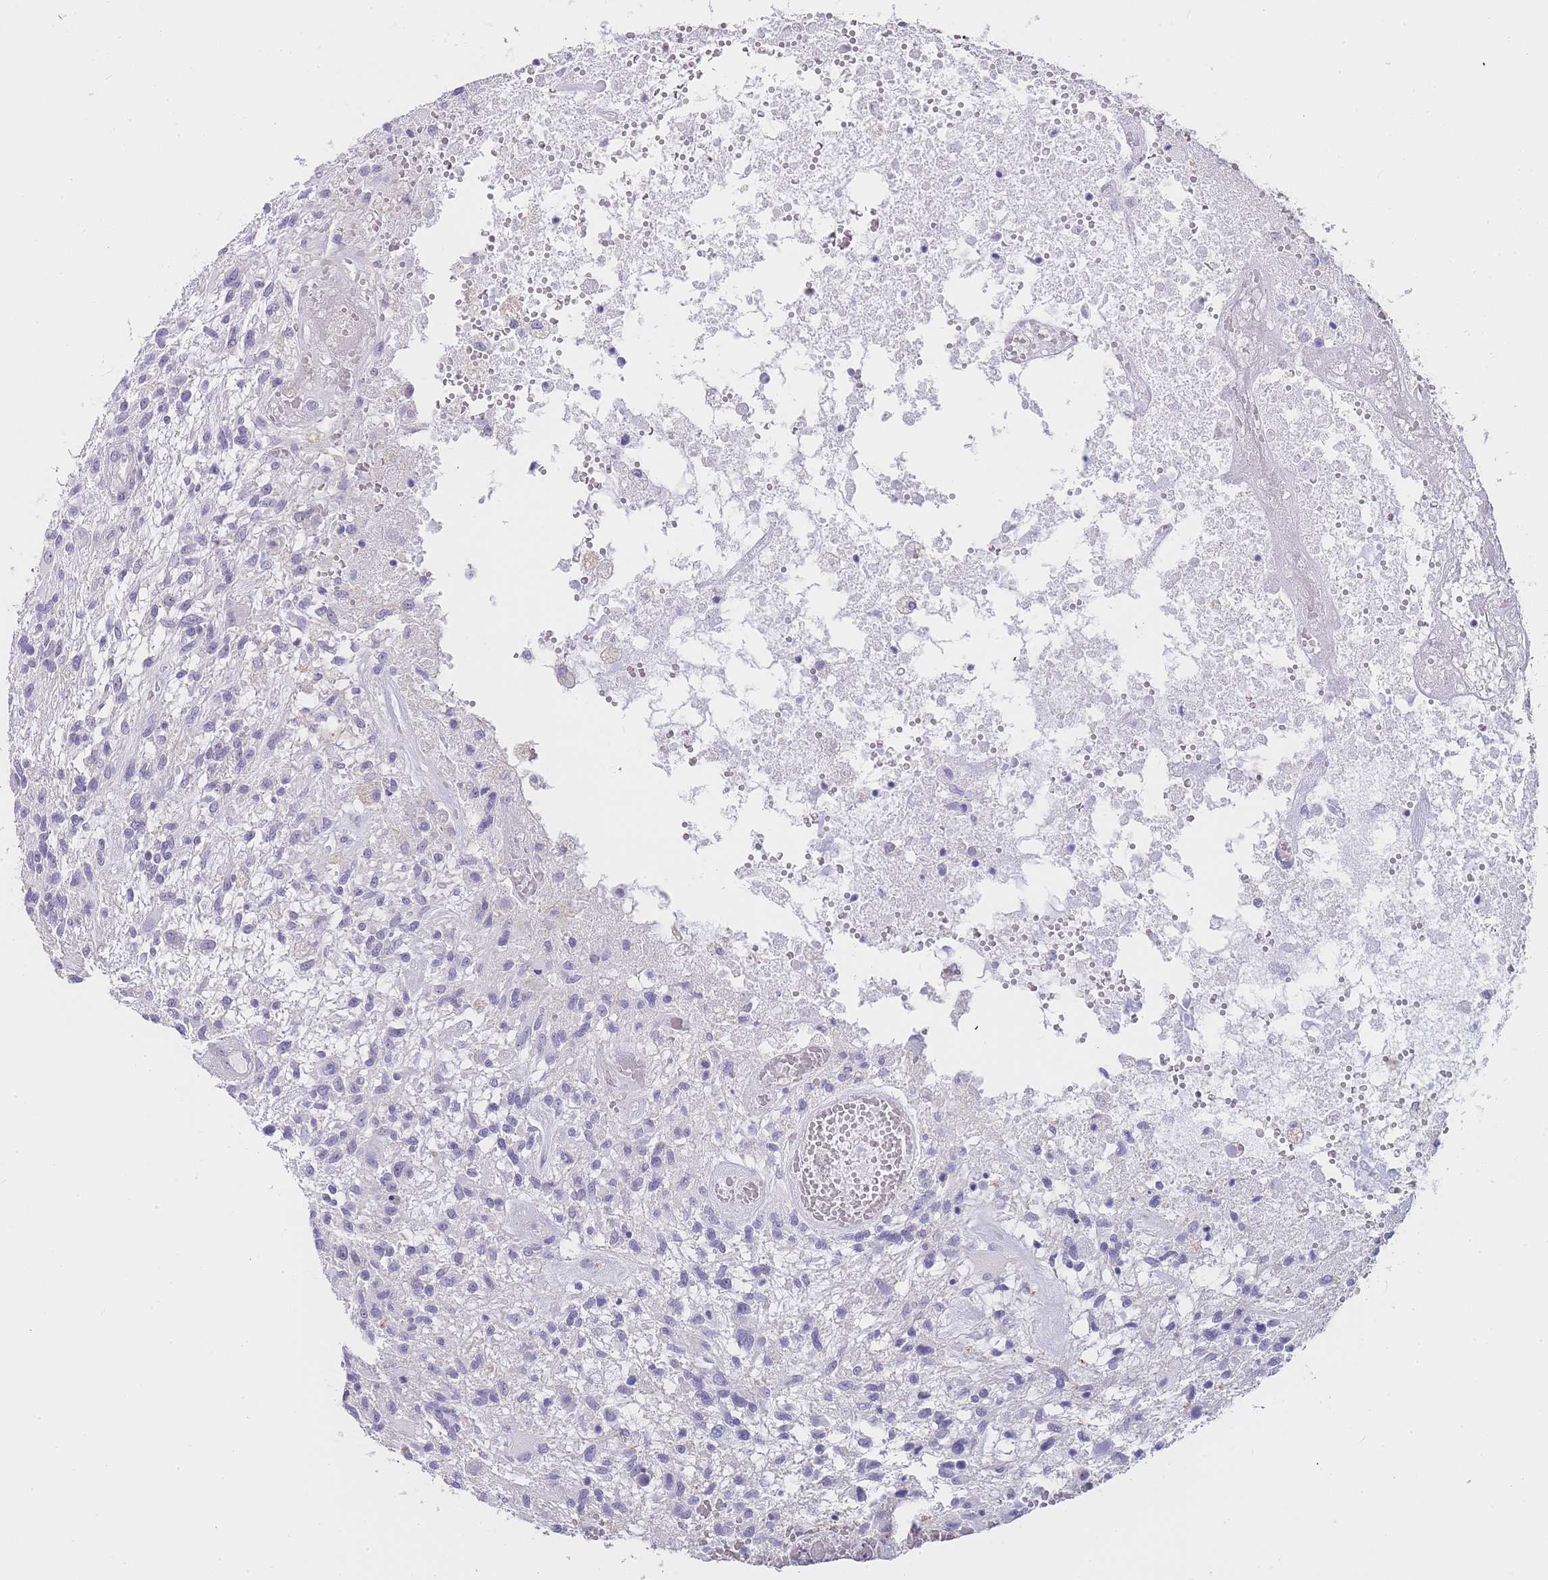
{"staining": {"intensity": "negative", "quantity": "none", "location": "none"}, "tissue": "glioma", "cell_type": "Tumor cells", "image_type": "cancer", "snomed": [{"axis": "morphology", "description": "Glioma, malignant, High grade"}, {"axis": "topography", "description": "Brain"}], "caption": "Image shows no protein expression in tumor cells of glioma tissue.", "gene": "NOP14", "patient": {"sex": "male", "age": 47}}